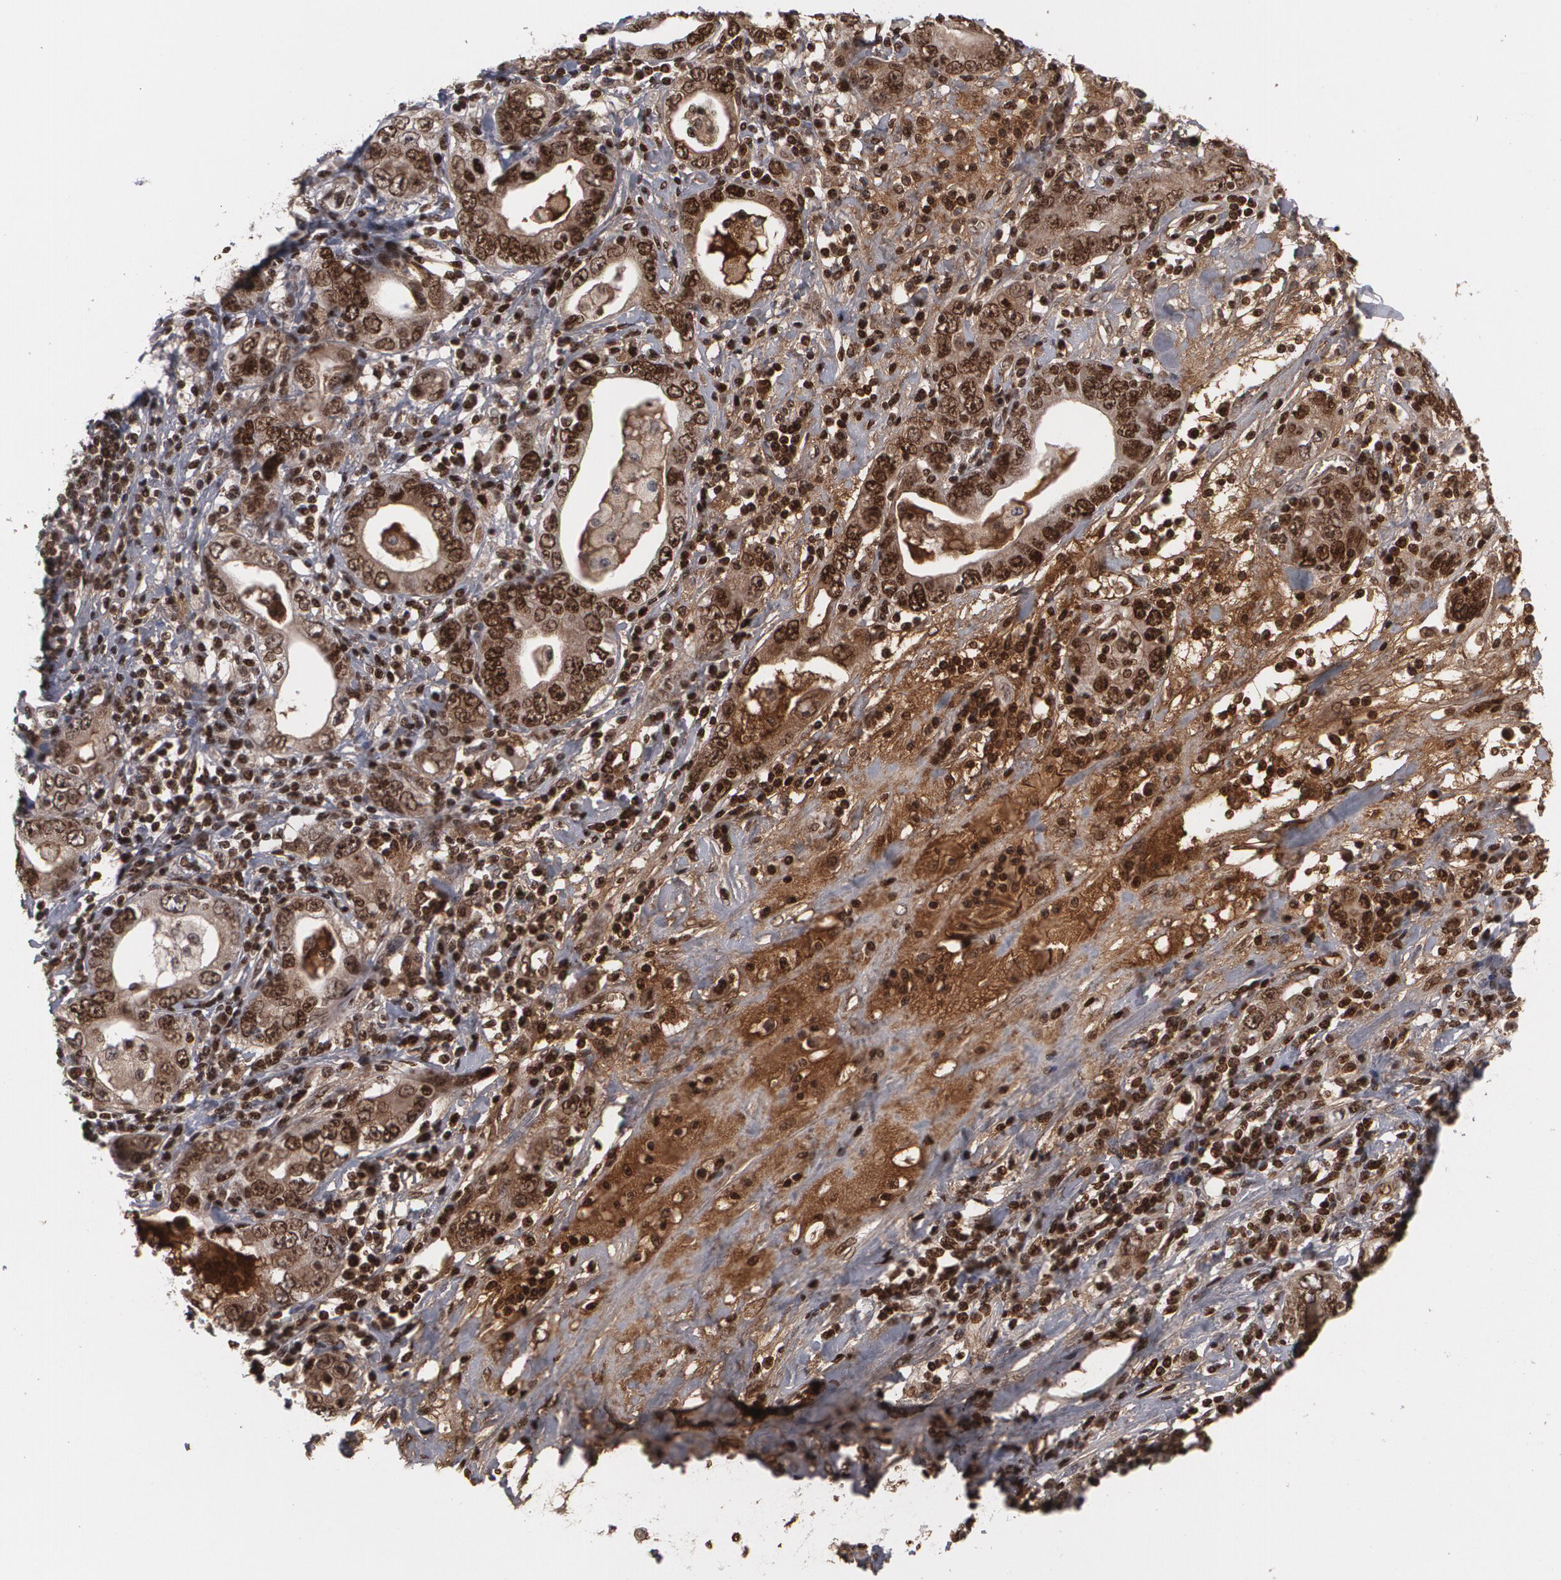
{"staining": {"intensity": "moderate", "quantity": "<25%", "location": "cytoplasmic/membranous,nuclear"}, "tissue": "stomach cancer", "cell_type": "Tumor cells", "image_type": "cancer", "snomed": [{"axis": "morphology", "description": "Adenocarcinoma, NOS"}, {"axis": "topography", "description": "Stomach, lower"}], "caption": "Stomach cancer stained with a brown dye demonstrates moderate cytoplasmic/membranous and nuclear positive staining in approximately <25% of tumor cells.", "gene": "LRG1", "patient": {"sex": "female", "age": 93}}